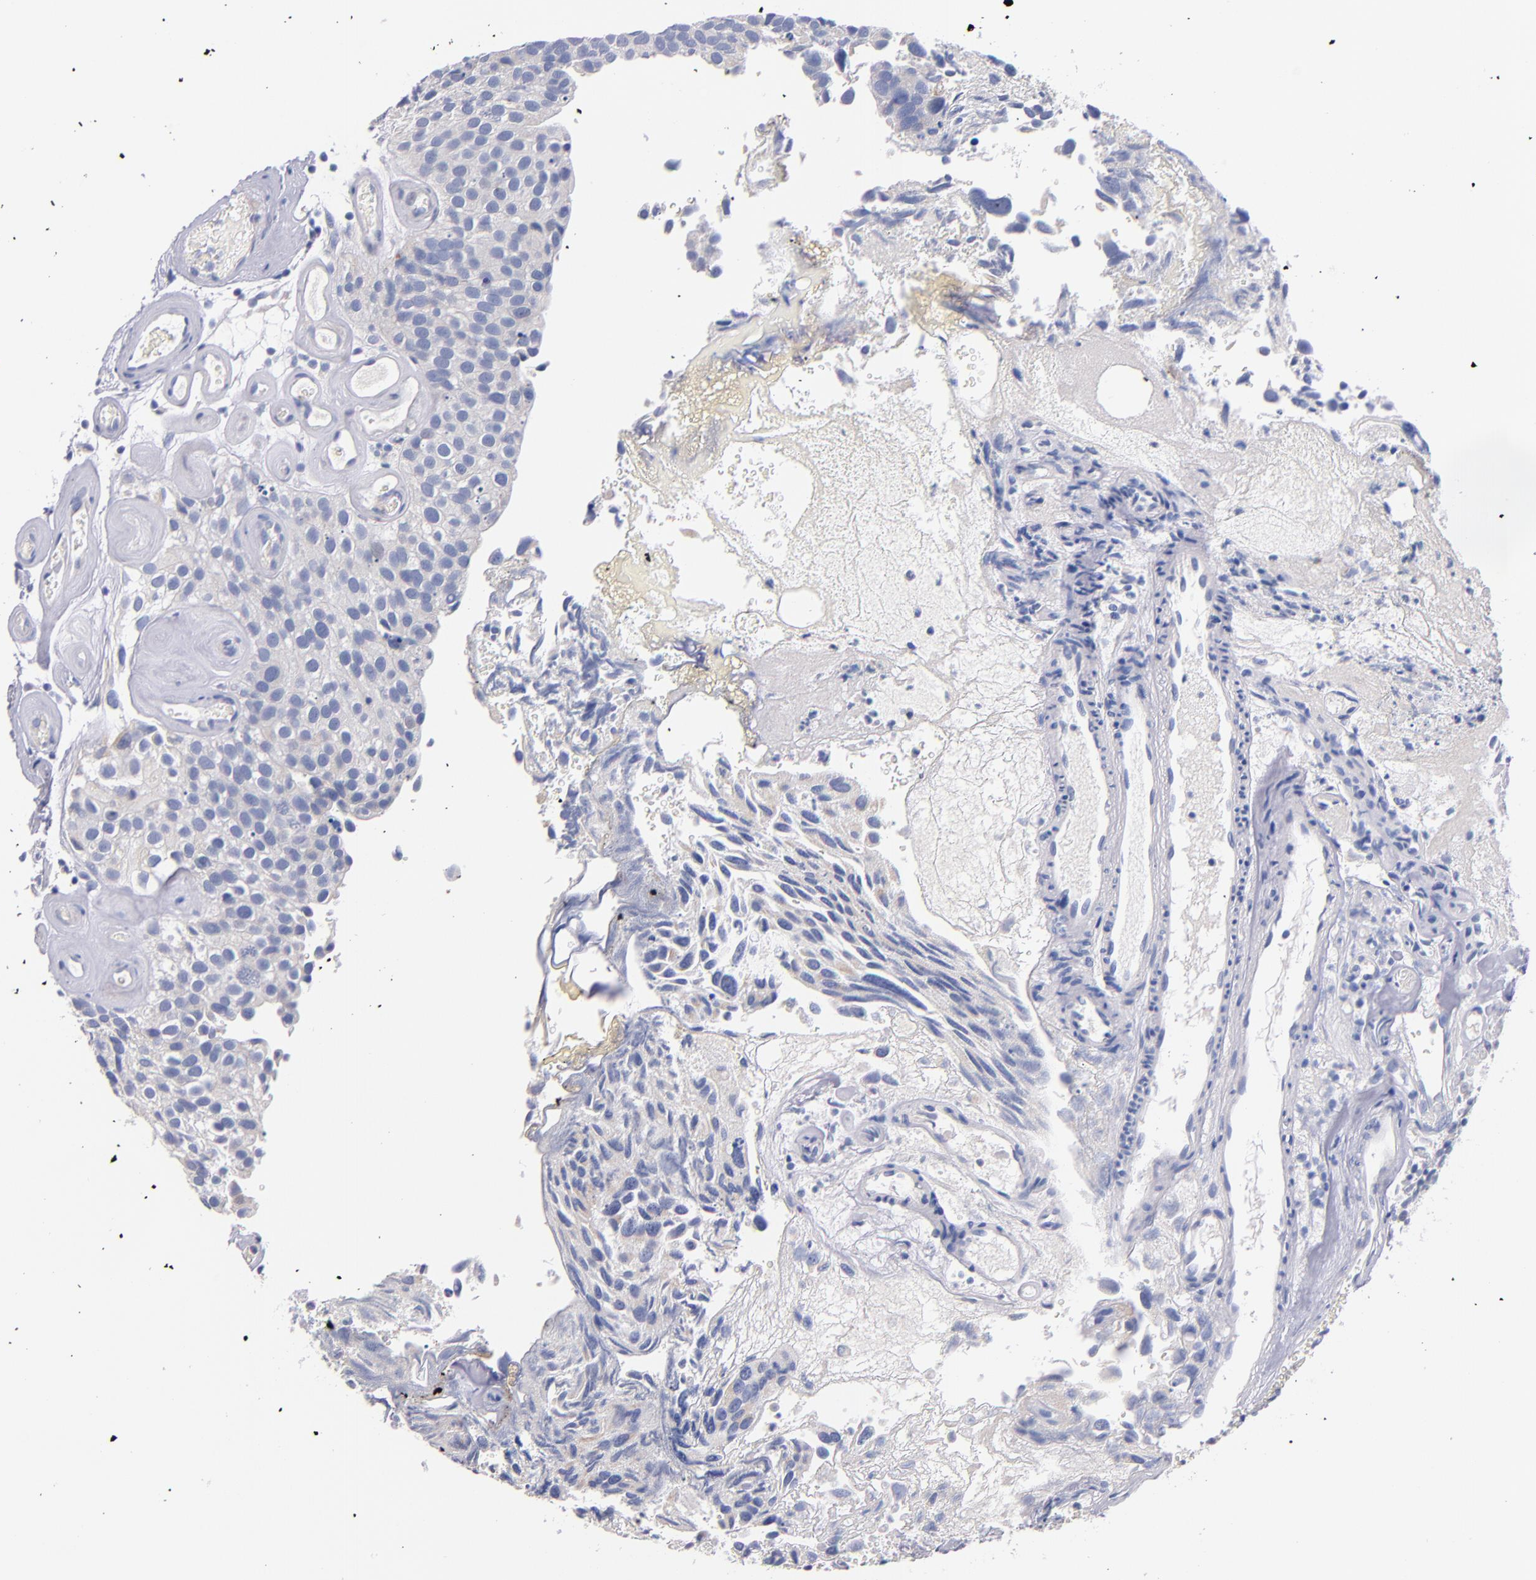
{"staining": {"intensity": "negative", "quantity": "none", "location": "none"}, "tissue": "urothelial cancer", "cell_type": "Tumor cells", "image_type": "cancer", "snomed": [{"axis": "morphology", "description": "Urothelial carcinoma, High grade"}, {"axis": "topography", "description": "Urinary bladder"}], "caption": "Tumor cells show no significant expression in urothelial cancer.", "gene": "CNTNAP2", "patient": {"sex": "male", "age": 72}}